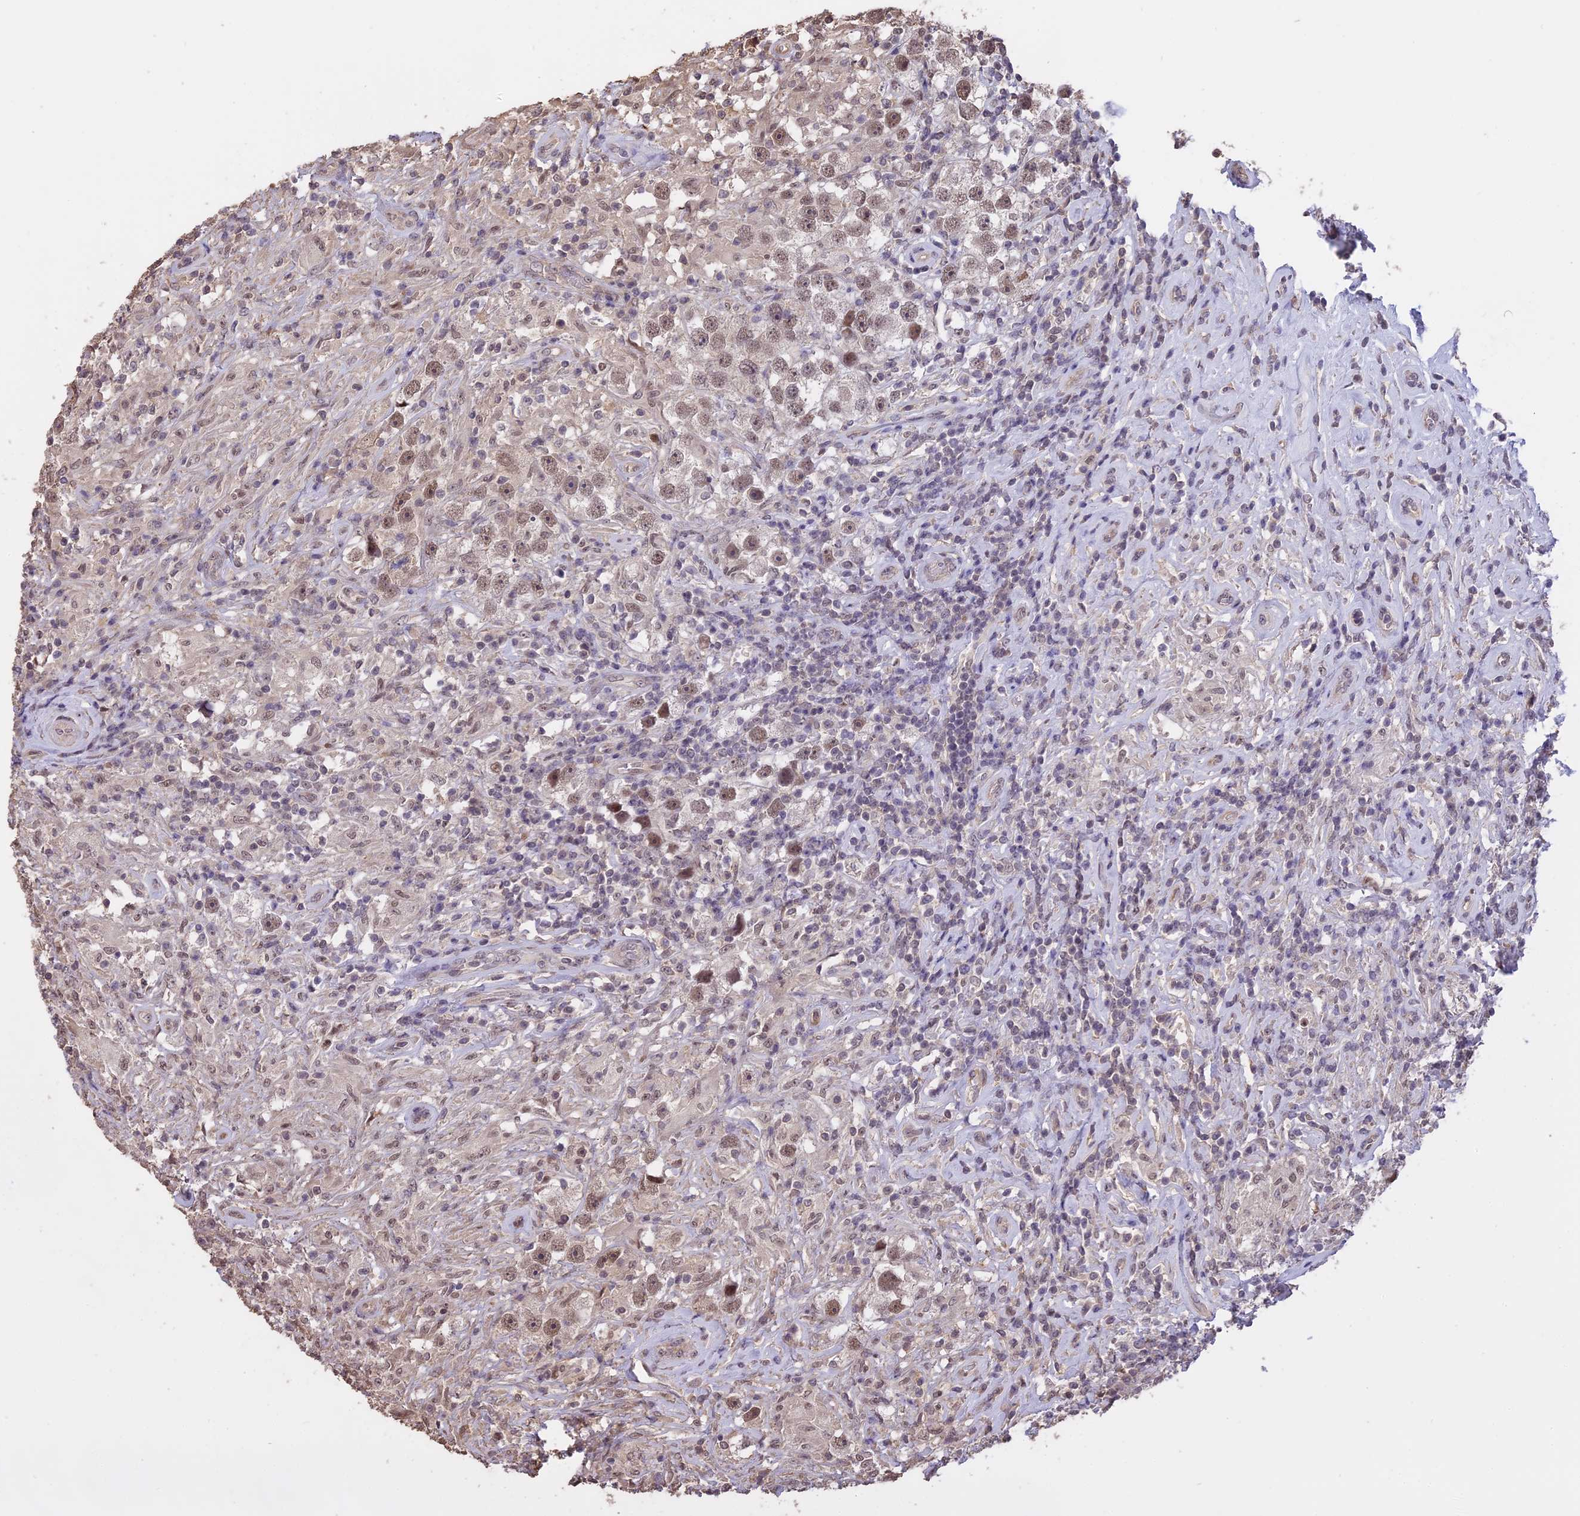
{"staining": {"intensity": "moderate", "quantity": ">75%", "location": "nuclear"}, "tissue": "testis cancer", "cell_type": "Tumor cells", "image_type": "cancer", "snomed": [{"axis": "morphology", "description": "Seminoma, NOS"}, {"axis": "topography", "description": "Testis"}], "caption": "There is medium levels of moderate nuclear staining in tumor cells of testis cancer (seminoma), as demonstrated by immunohistochemical staining (brown color).", "gene": "TIGD7", "patient": {"sex": "male", "age": 49}}